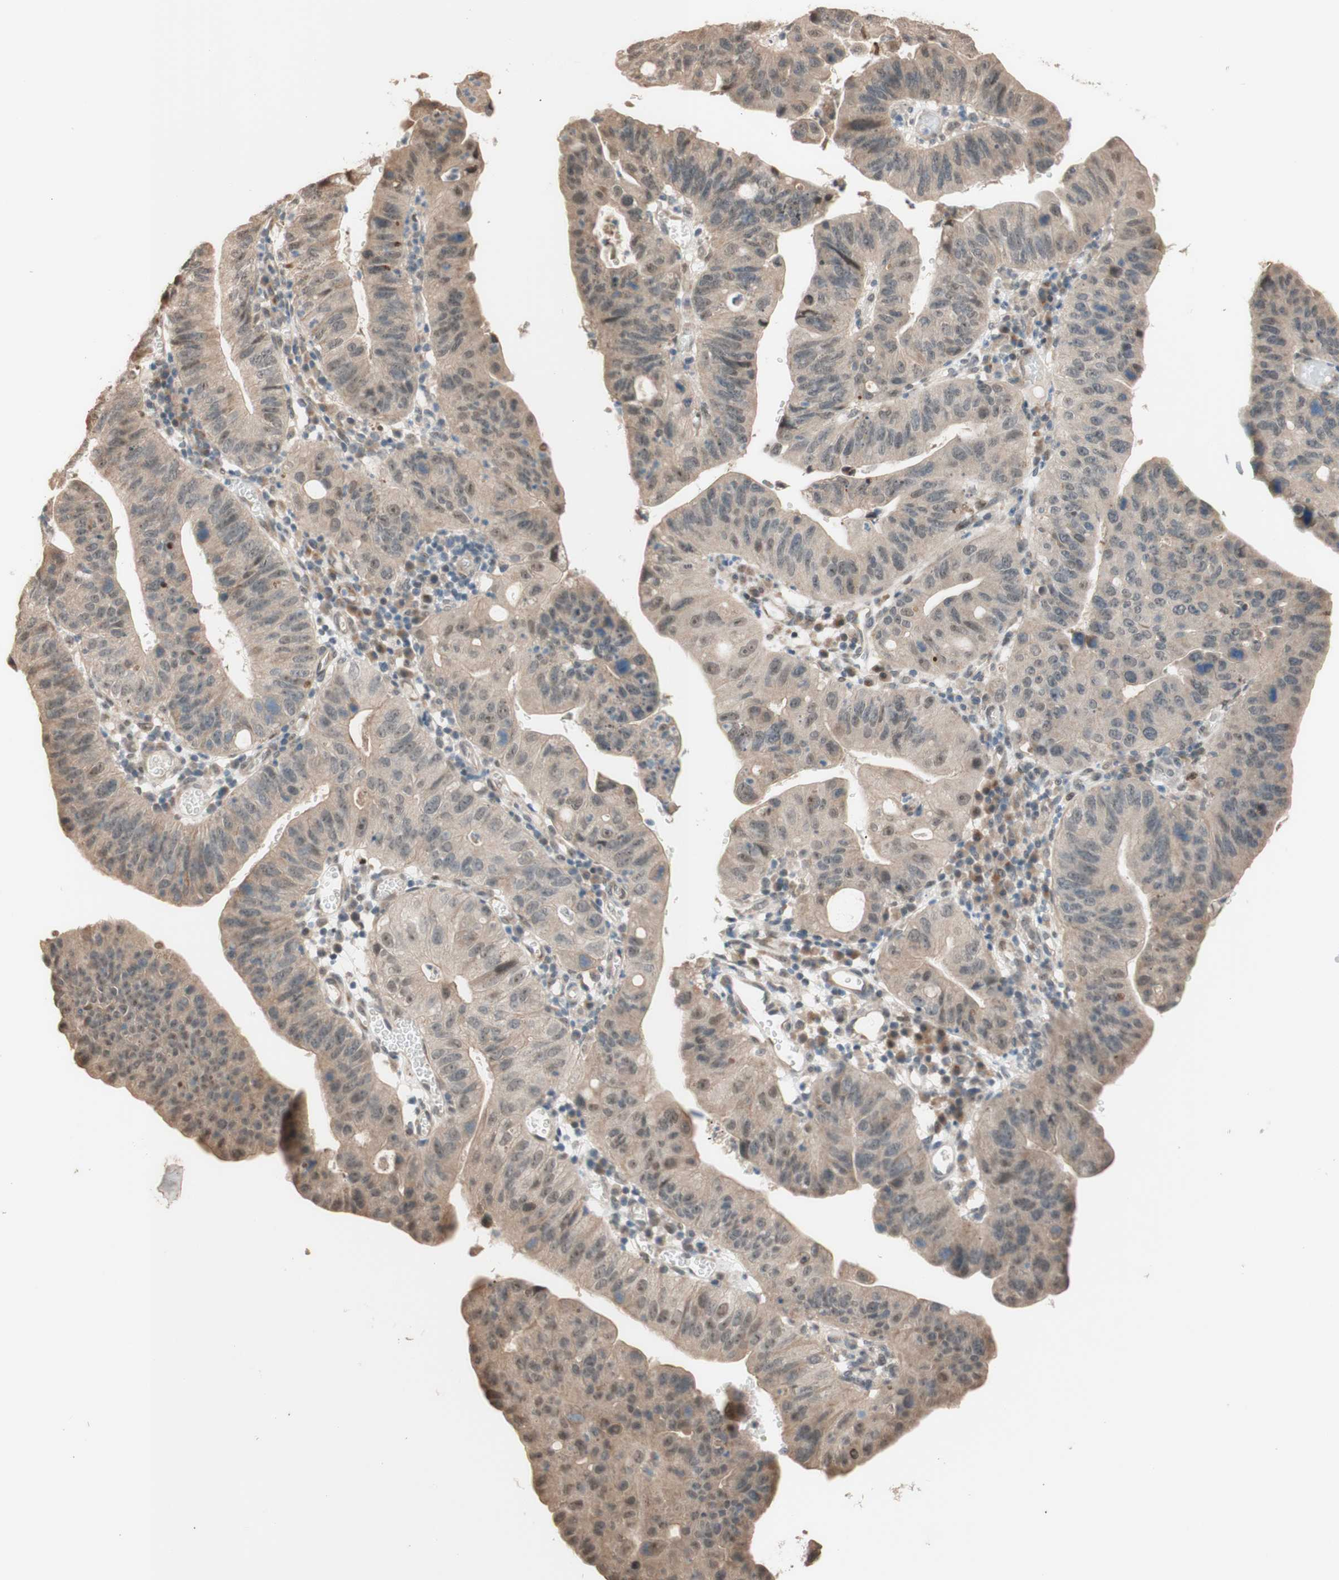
{"staining": {"intensity": "moderate", "quantity": ">75%", "location": "cytoplasmic/membranous"}, "tissue": "stomach cancer", "cell_type": "Tumor cells", "image_type": "cancer", "snomed": [{"axis": "morphology", "description": "Adenocarcinoma, NOS"}, {"axis": "topography", "description": "Stomach"}], "caption": "An immunohistochemistry (IHC) image of neoplastic tissue is shown. Protein staining in brown labels moderate cytoplasmic/membranous positivity in stomach cancer (adenocarcinoma) within tumor cells.", "gene": "CCNC", "patient": {"sex": "male", "age": 59}}